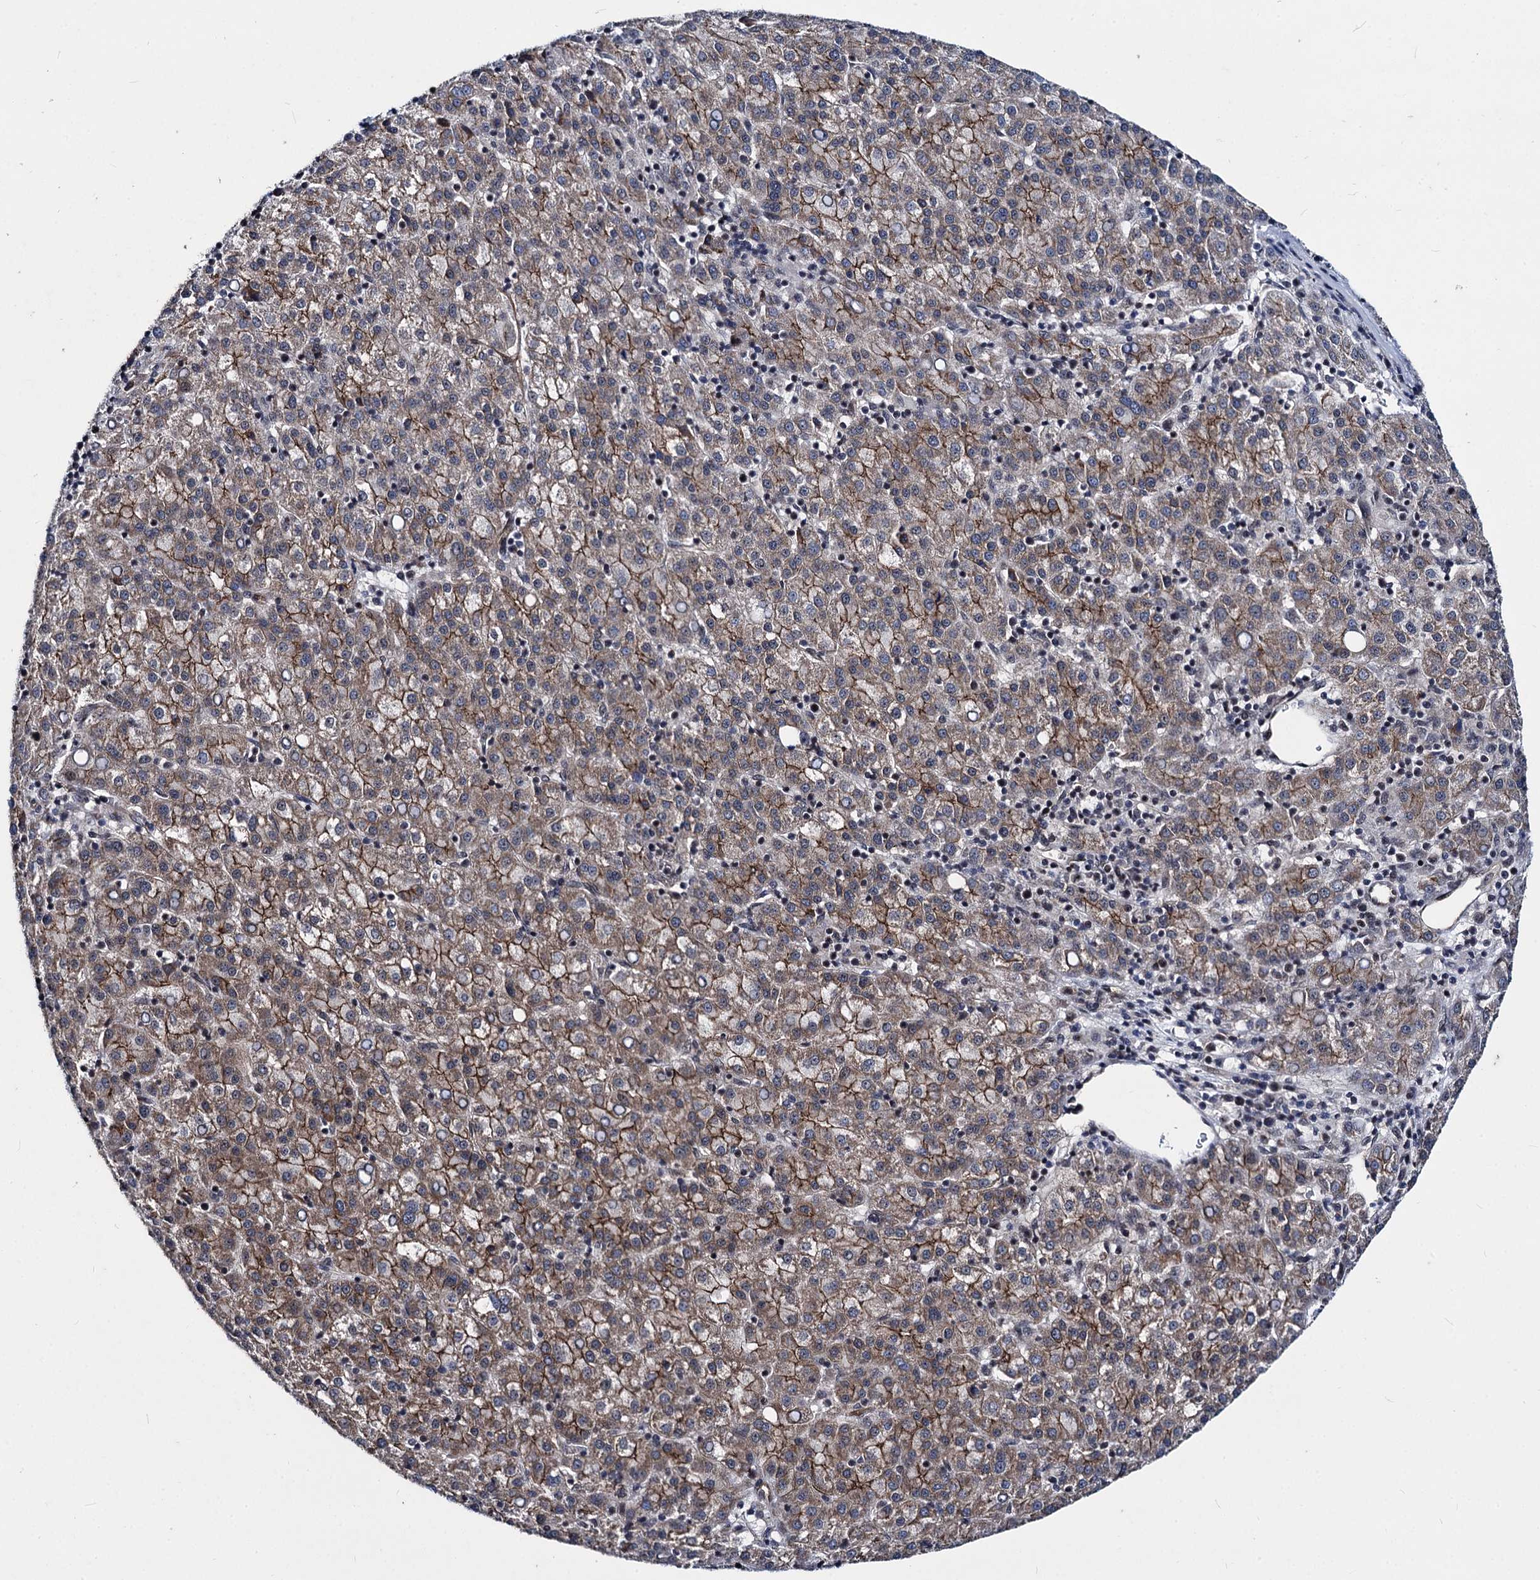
{"staining": {"intensity": "moderate", "quantity": ">75%", "location": "cytoplasmic/membranous"}, "tissue": "liver cancer", "cell_type": "Tumor cells", "image_type": "cancer", "snomed": [{"axis": "morphology", "description": "Carcinoma, Hepatocellular, NOS"}, {"axis": "topography", "description": "Liver"}], "caption": "Protein analysis of hepatocellular carcinoma (liver) tissue demonstrates moderate cytoplasmic/membranous expression in about >75% of tumor cells.", "gene": "GALNT11", "patient": {"sex": "female", "age": 58}}